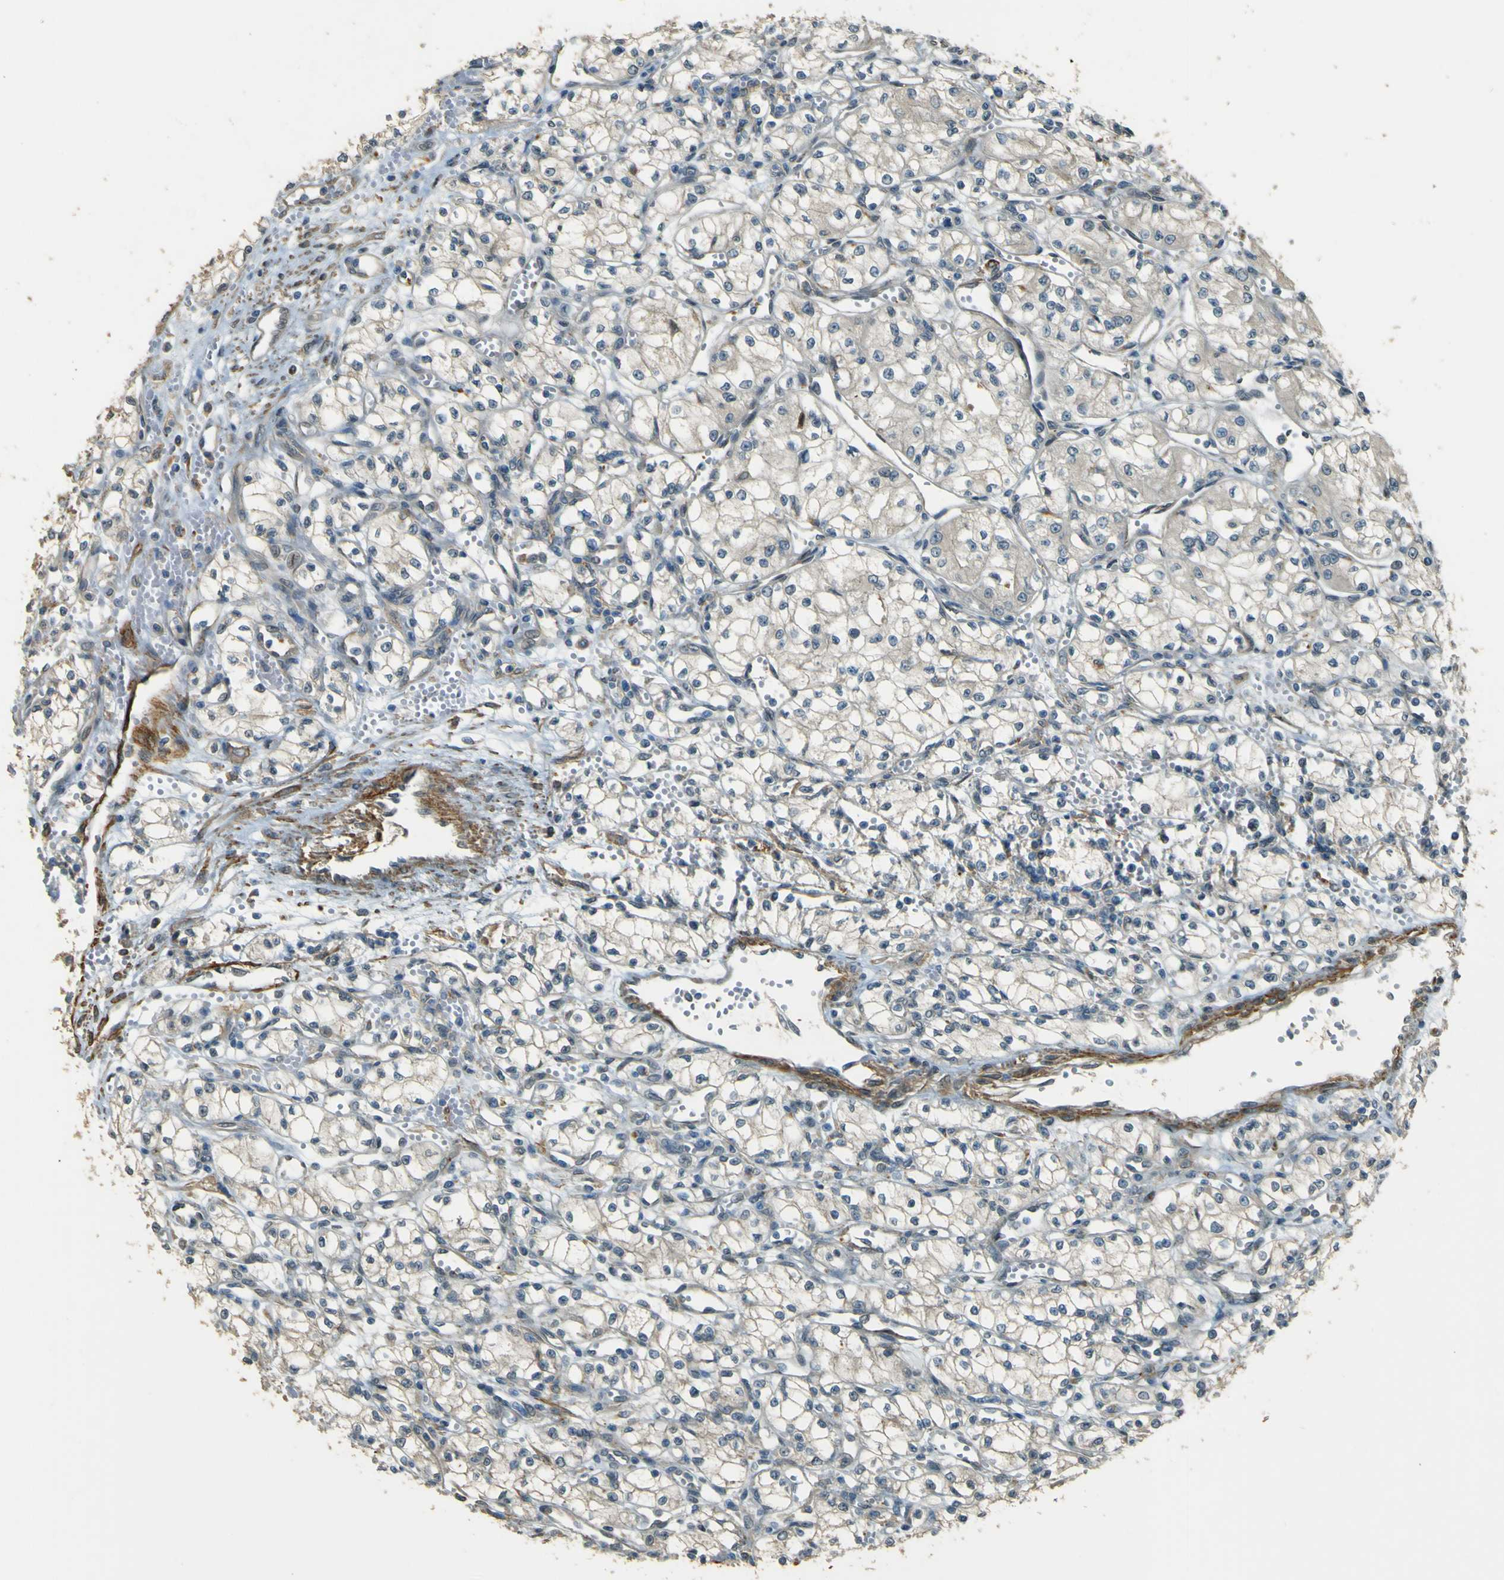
{"staining": {"intensity": "weak", "quantity": "25%-75%", "location": "cytoplasmic/membranous"}, "tissue": "renal cancer", "cell_type": "Tumor cells", "image_type": "cancer", "snomed": [{"axis": "morphology", "description": "Normal tissue, NOS"}, {"axis": "morphology", "description": "Adenocarcinoma, NOS"}, {"axis": "topography", "description": "Kidney"}], "caption": "Tumor cells reveal low levels of weak cytoplasmic/membranous expression in about 25%-75% of cells in adenocarcinoma (renal).", "gene": "NEXN", "patient": {"sex": "male", "age": 59}}